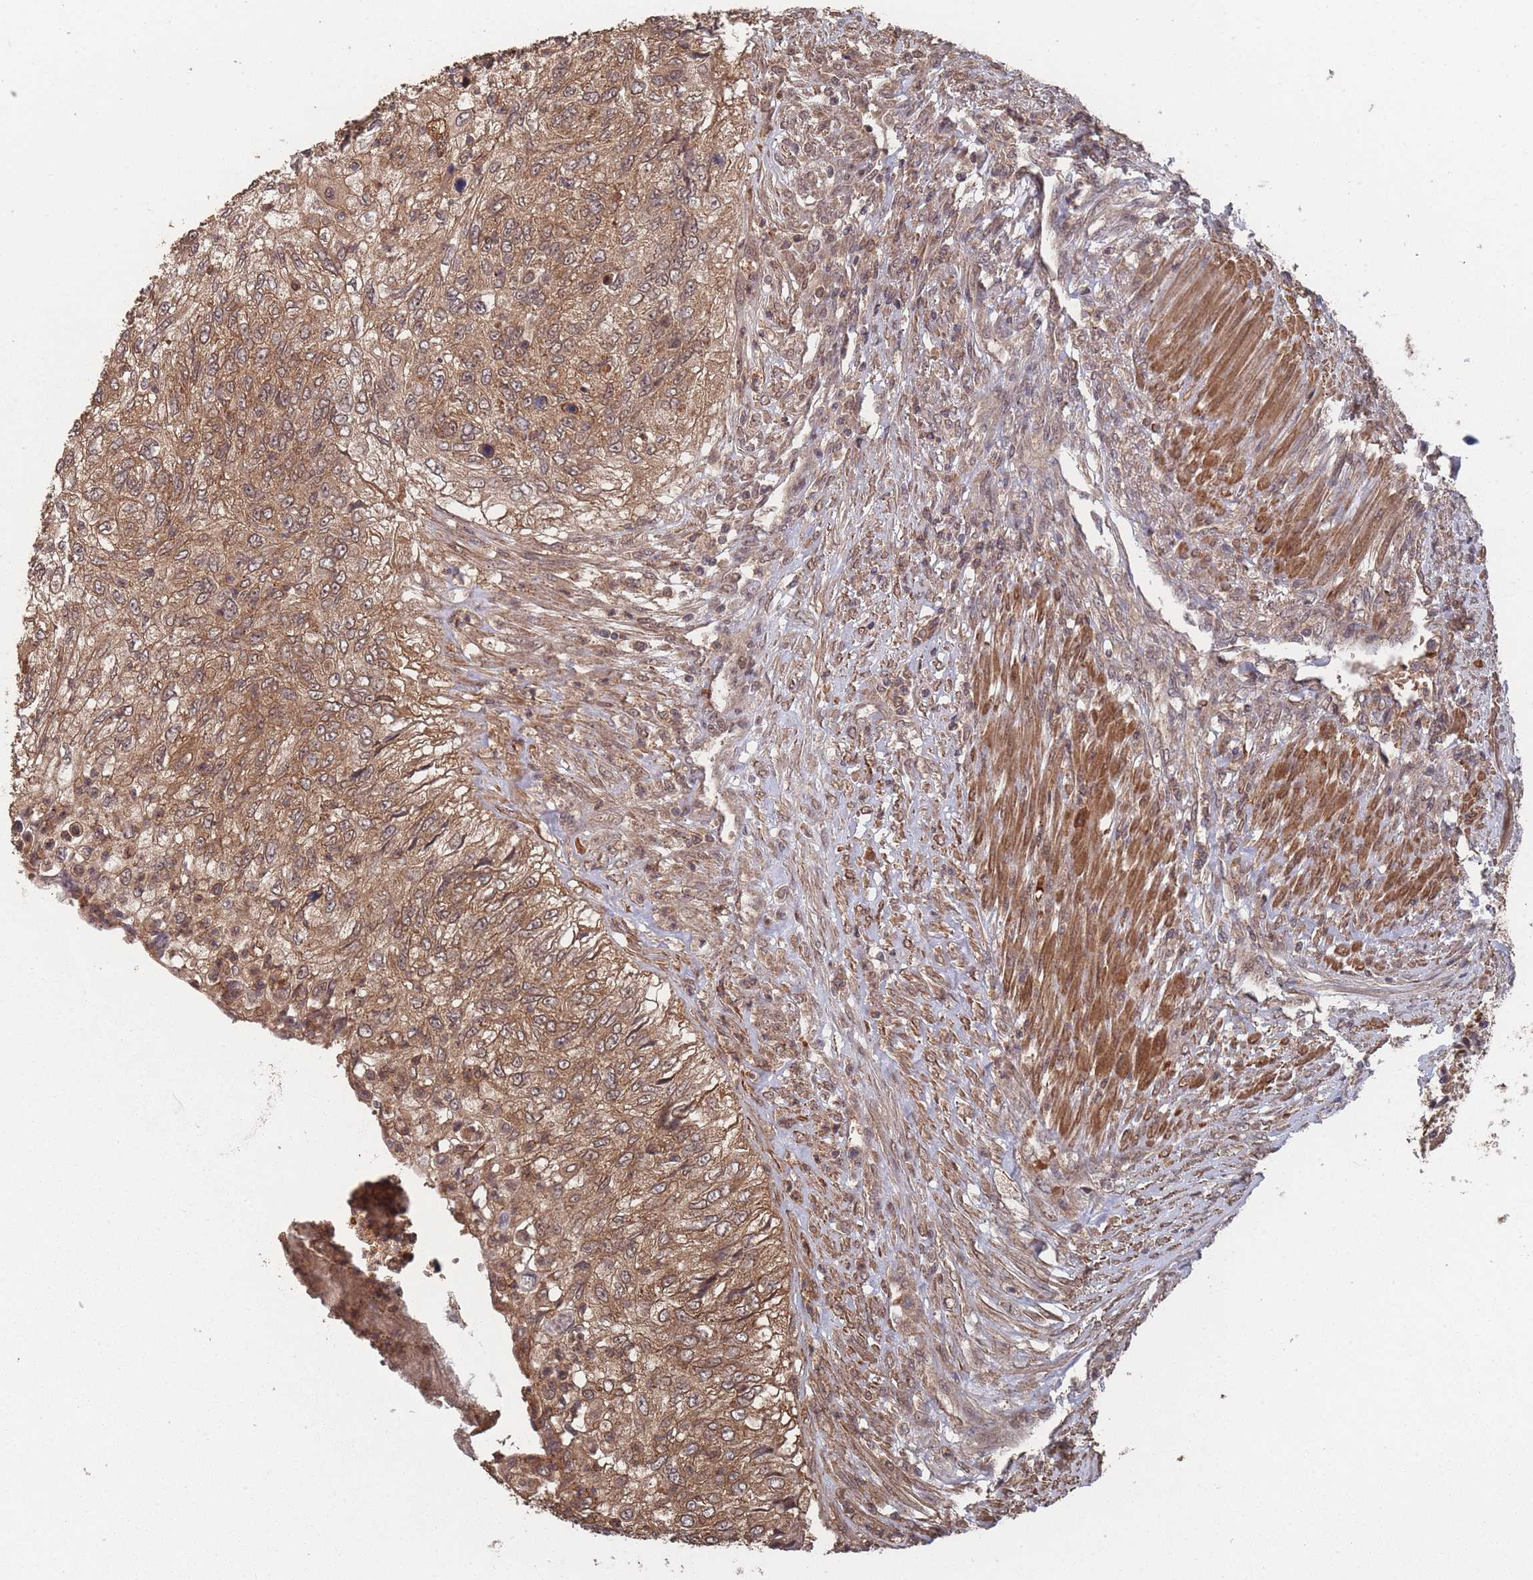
{"staining": {"intensity": "moderate", "quantity": ">75%", "location": "cytoplasmic/membranous"}, "tissue": "urothelial cancer", "cell_type": "Tumor cells", "image_type": "cancer", "snomed": [{"axis": "morphology", "description": "Urothelial carcinoma, High grade"}, {"axis": "topography", "description": "Urinary bladder"}], "caption": "Human high-grade urothelial carcinoma stained with a protein marker reveals moderate staining in tumor cells.", "gene": "SF3B1", "patient": {"sex": "female", "age": 60}}